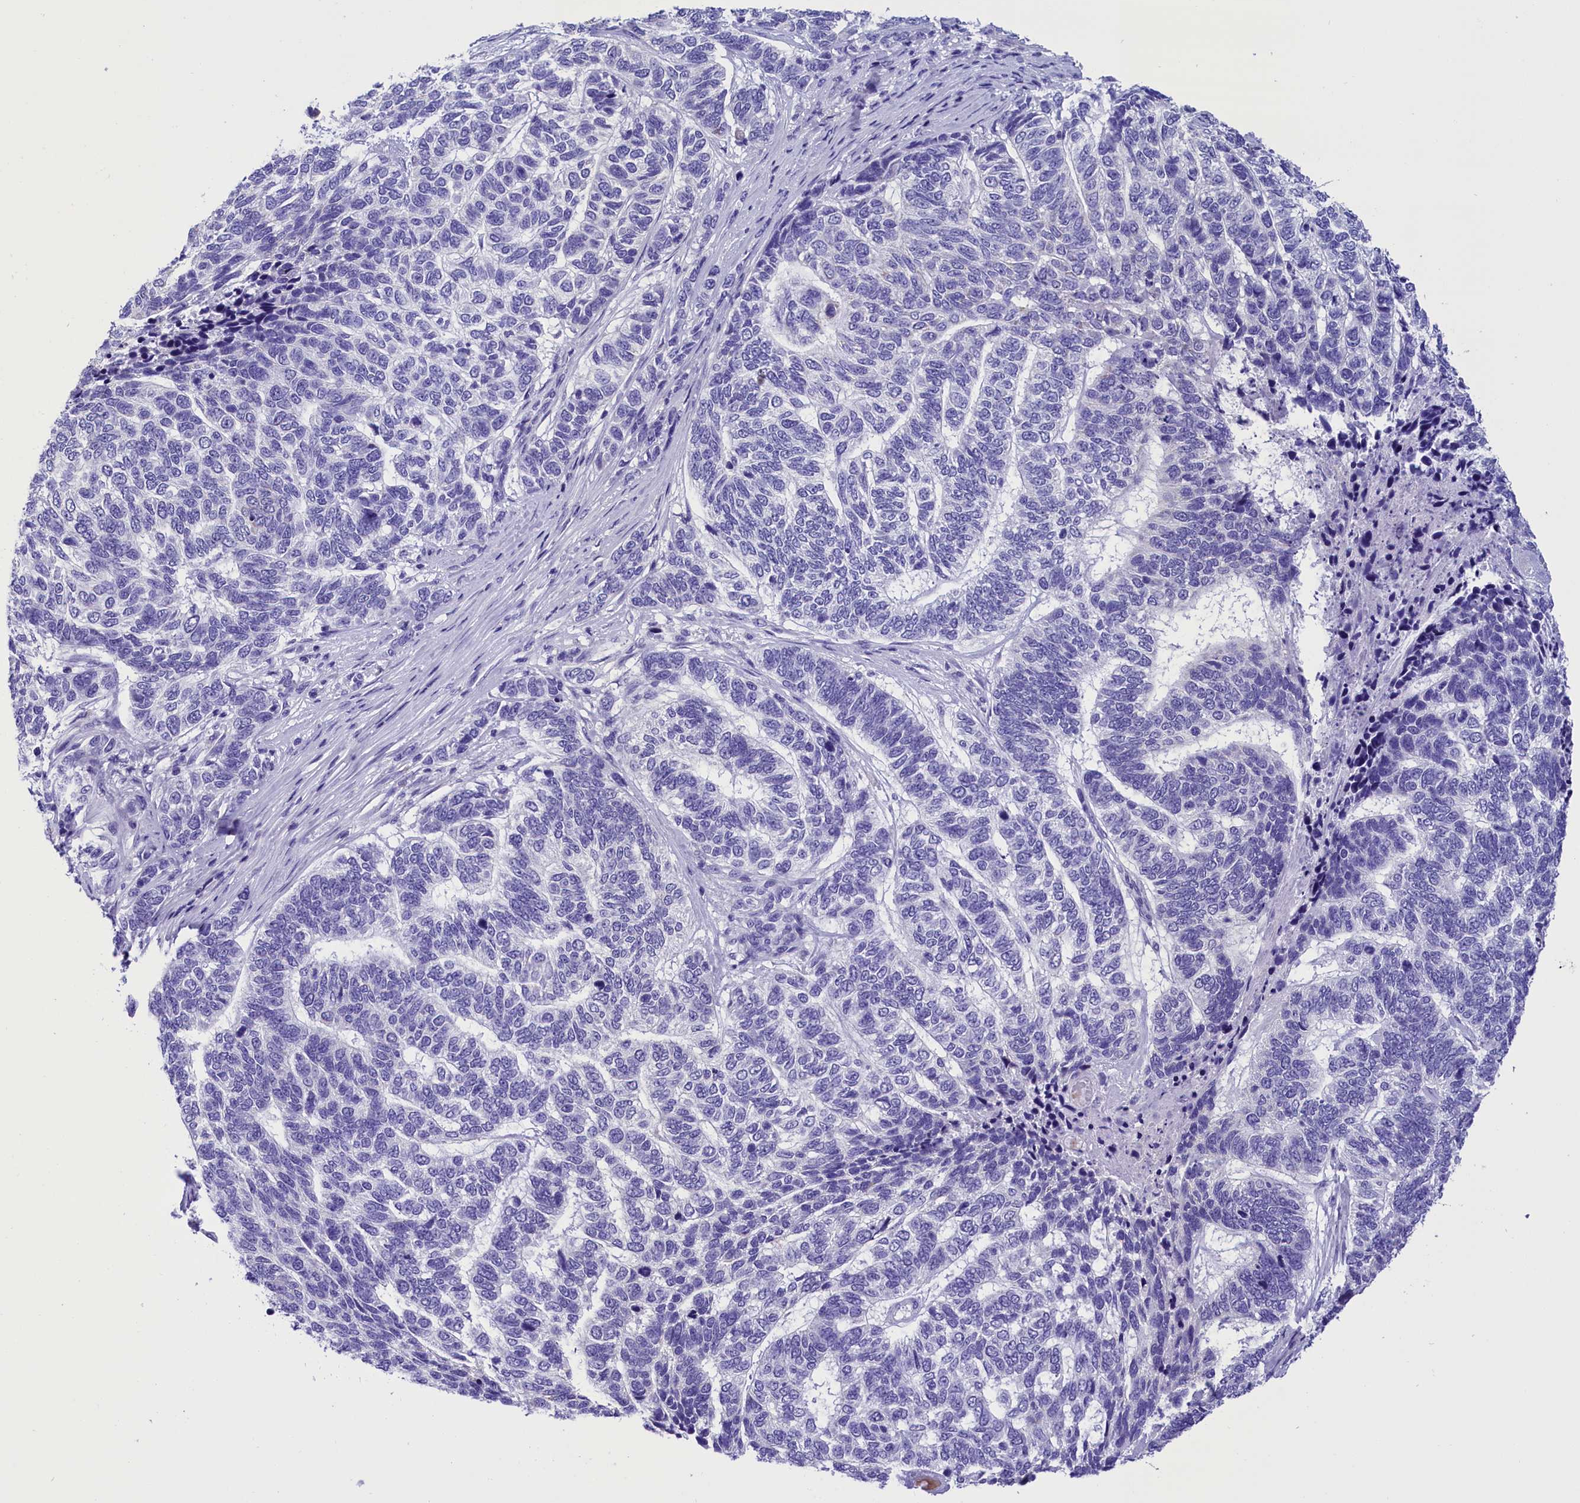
{"staining": {"intensity": "negative", "quantity": "none", "location": "none"}, "tissue": "skin cancer", "cell_type": "Tumor cells", "image_type": "cancer", "snomed": [{"axis": "morphology", "description": "Basal cell carcinoma"}, {"axis": "topography", "description": "Skin"}], "caption": "This is a image of immunohistochemistry staining of skin basal cell carcinoma, which shows no positivity in tumor cells. (DAB (3,3'-diaminobenzidine) immunohistochemistry (IHC) with hematoxylin counter stain).", "gene": "ABAT", "patient": {"sex": "female", "age": 65}}